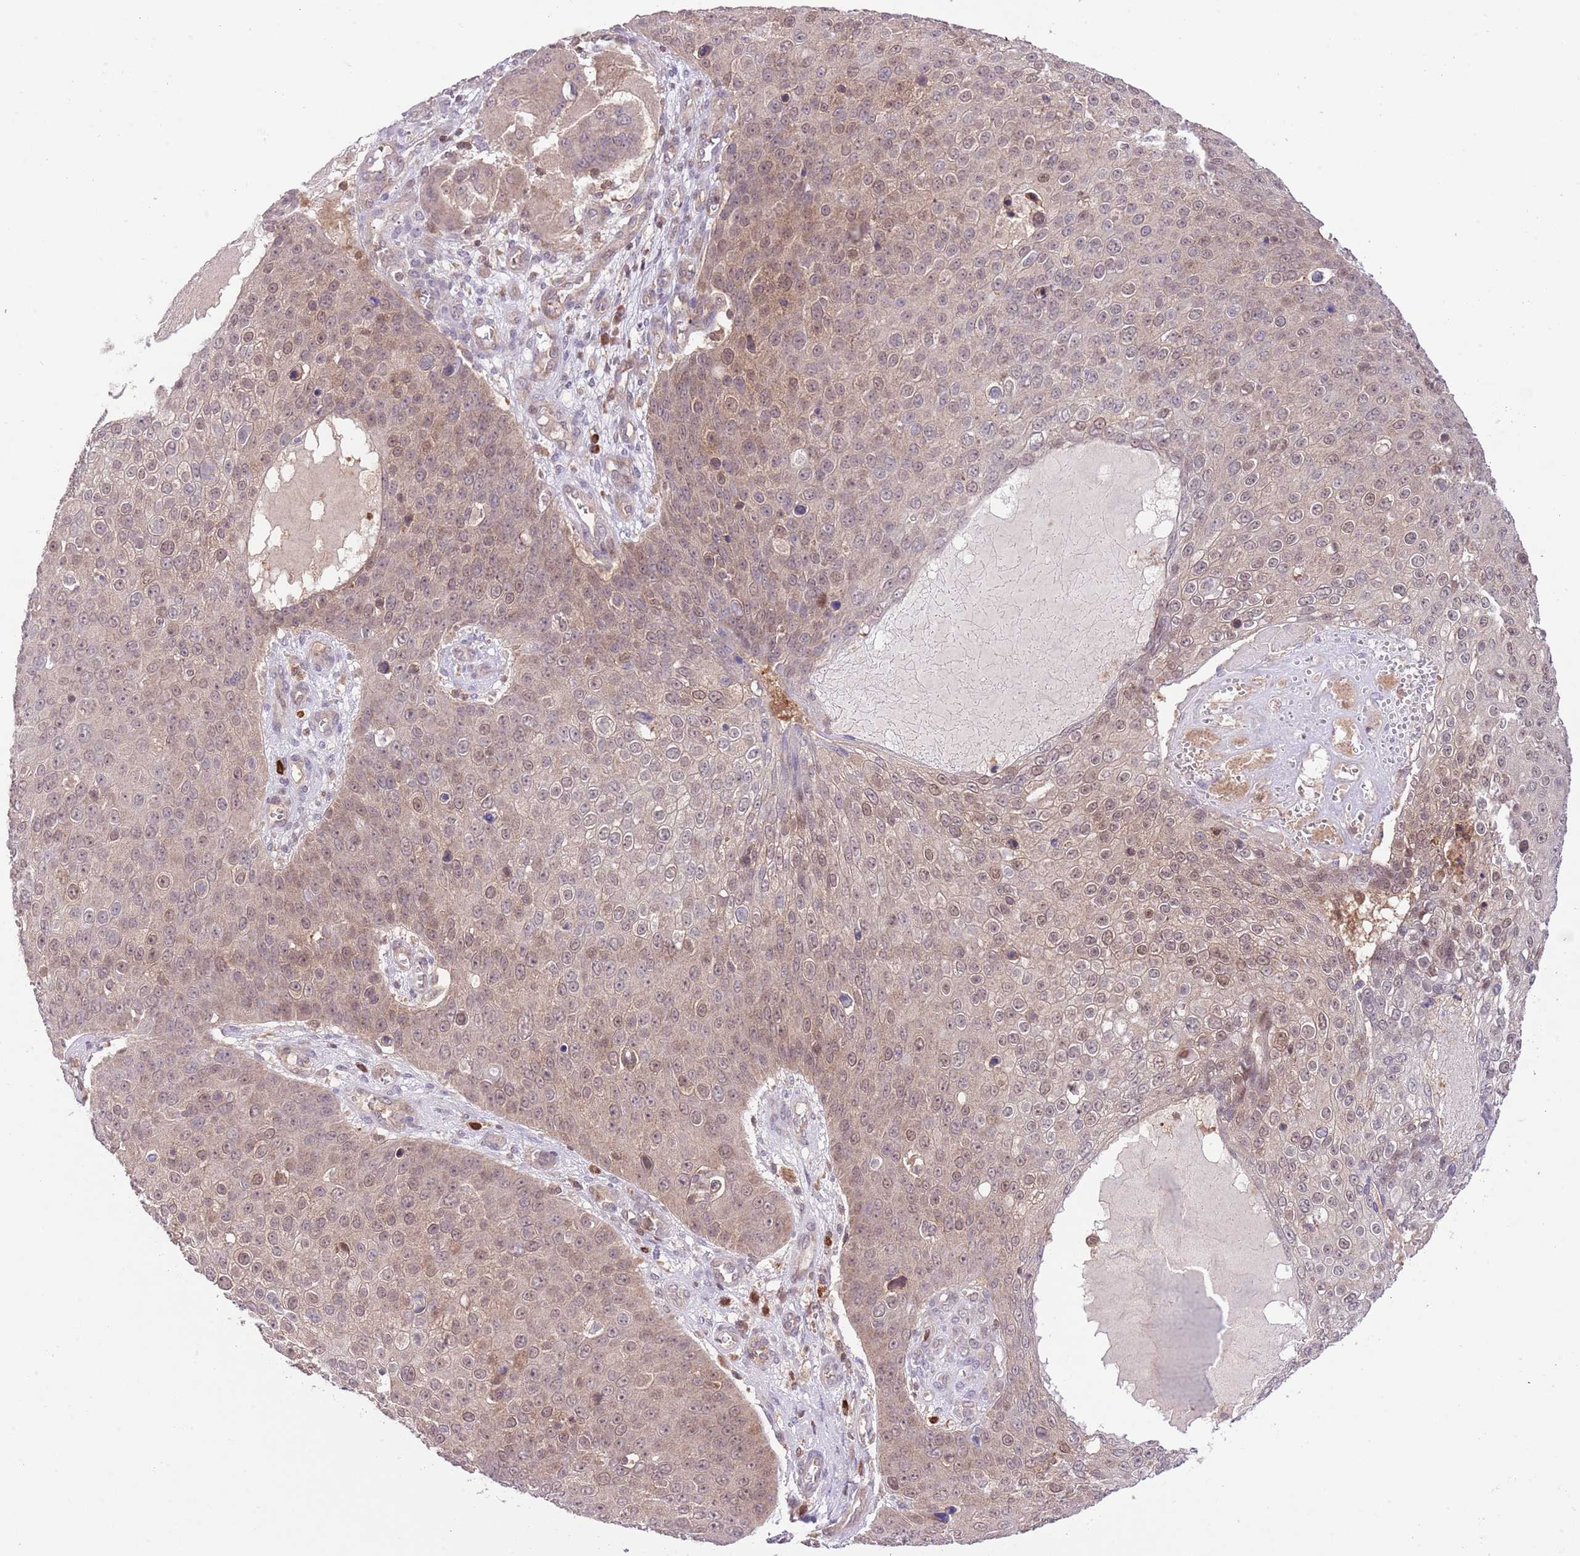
{"staining": {"intensity": "weak", "quantity": ">75%", "location": "cytoplasmic/membranous,nuclear"}, "tissue": "skin cancer", "cell_type": "Tumor cells", "image_type": "cancer", "snomed": [{"axis": "morphology", "description": "Squamous cell carcinoma, NOS"}, {"axis": "topography", "description": "Skin"}], "caption": "Protein analysis of squamous cell carcinoma (skin) tissue shows weak cytoplasmic/membranous and nuclear expression in approximately >75% of tumor cells.", "gene": "HDHD2", "patient": {"sex": "male", "age": 71}}